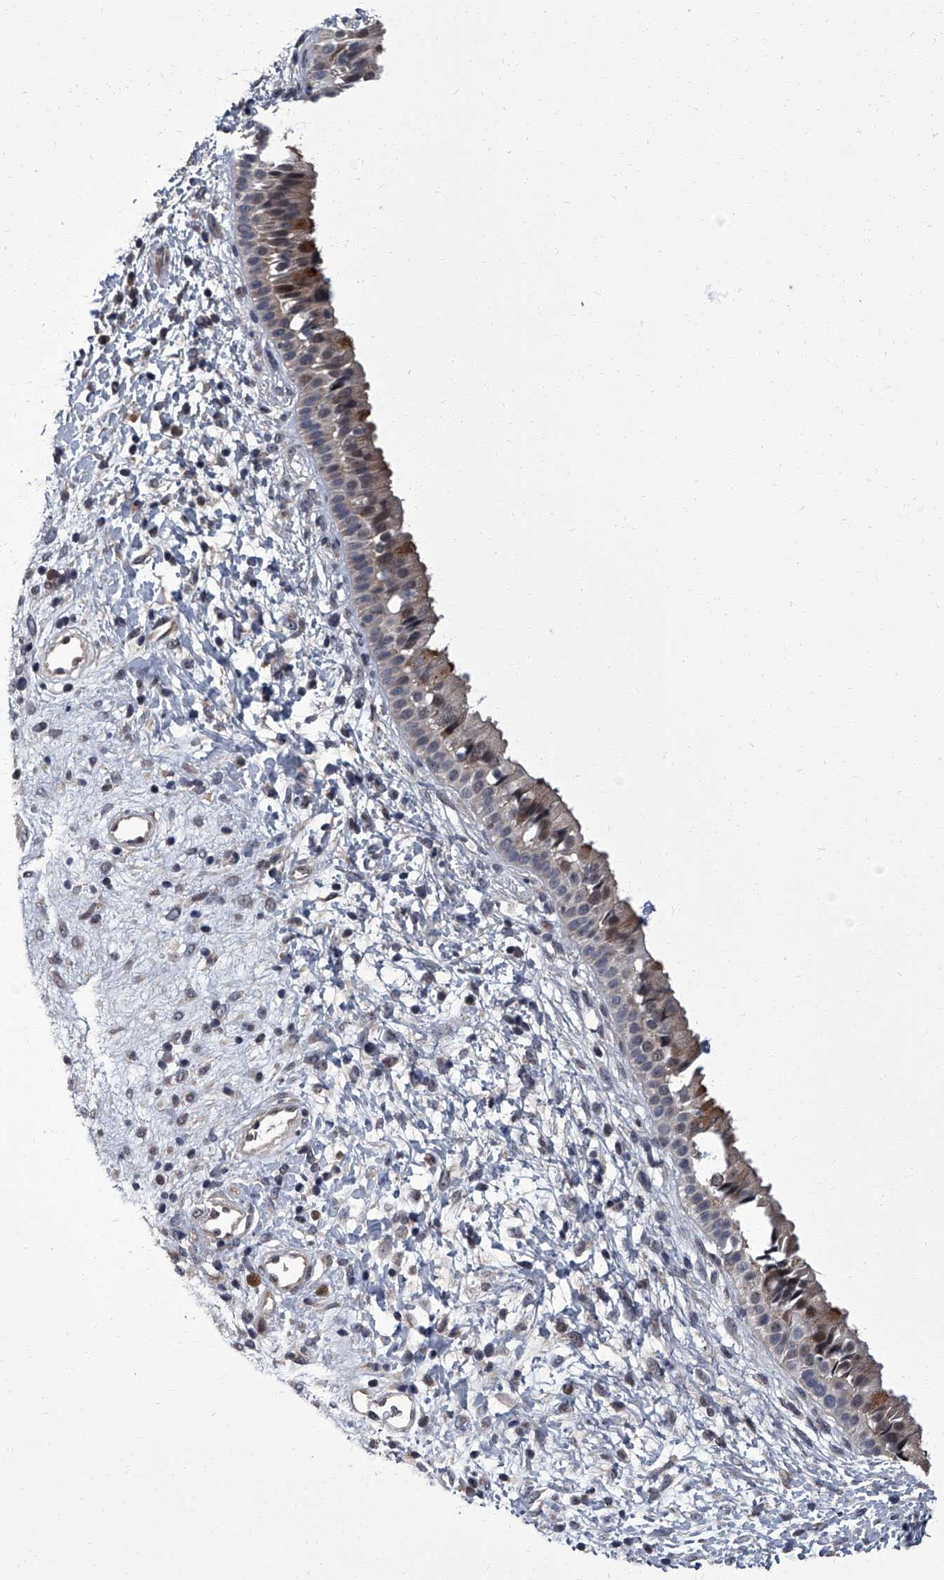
{"staining": {"intensity": "moderate", "quantity": "25%-75%", "location": "cytoplasmic/membranous"}, "tissue": "nasopharynx", "cell_type": "Respiratory epithelial cells", "image_type": "normal", "snomed": [{"axis": "morphology", "description": "Normal tissue, NOS"}, {"axis": "topography", "description": "Nasopharynx"}], "caption": "Immunohistochemical staining of normal human nasopharynx displays moderate cytoplasmic/membranous protein positivity in approximately 25%-75% of respiratory epithelial cells. (Stains: DAB (3,3'-diaminobenzidine) in brown, nuclei in blue, Microscopy: brightfield microscopy at high magnification).", "gene": "ZNF274", "patient": {"sex": "male", "age": 22}}